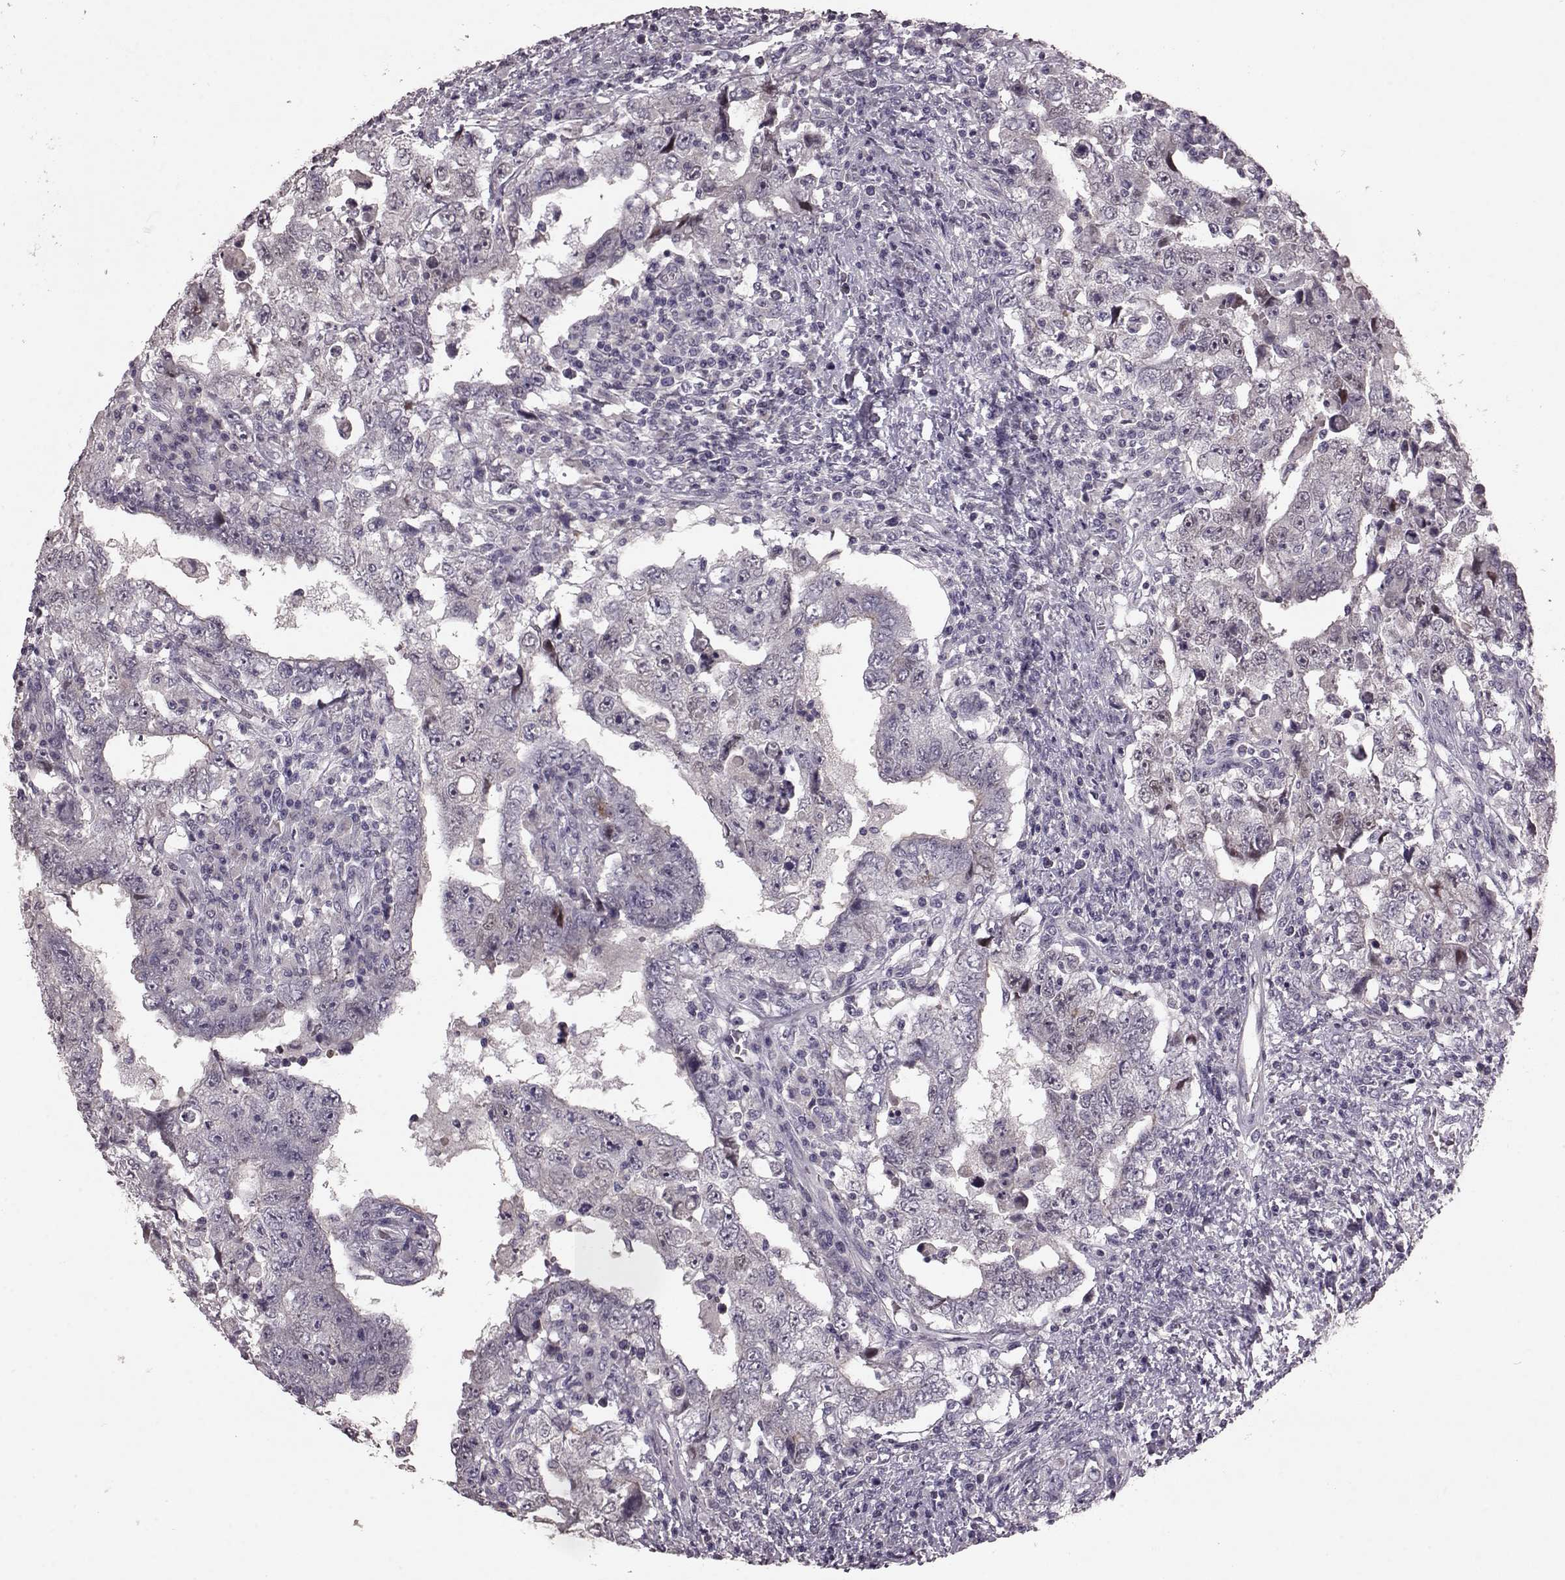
{"staining": {"intensity": "negative", "quantity": "none", "location": "none"}, "tissue": "testis cancer", "cell_type": "Tumor cells", "image_type": "cancer", "snomed": [{"axis": "morphology", "description": "Carcinoma, Embryonal, NOS"}, {"axis": "topography", "description": "Testis"}], "caption": "Tumor cells are negative for brown protein staining in testis cancer.", "gene": "SLC52A3", "patient": {"sex": "male", "age": 26}}